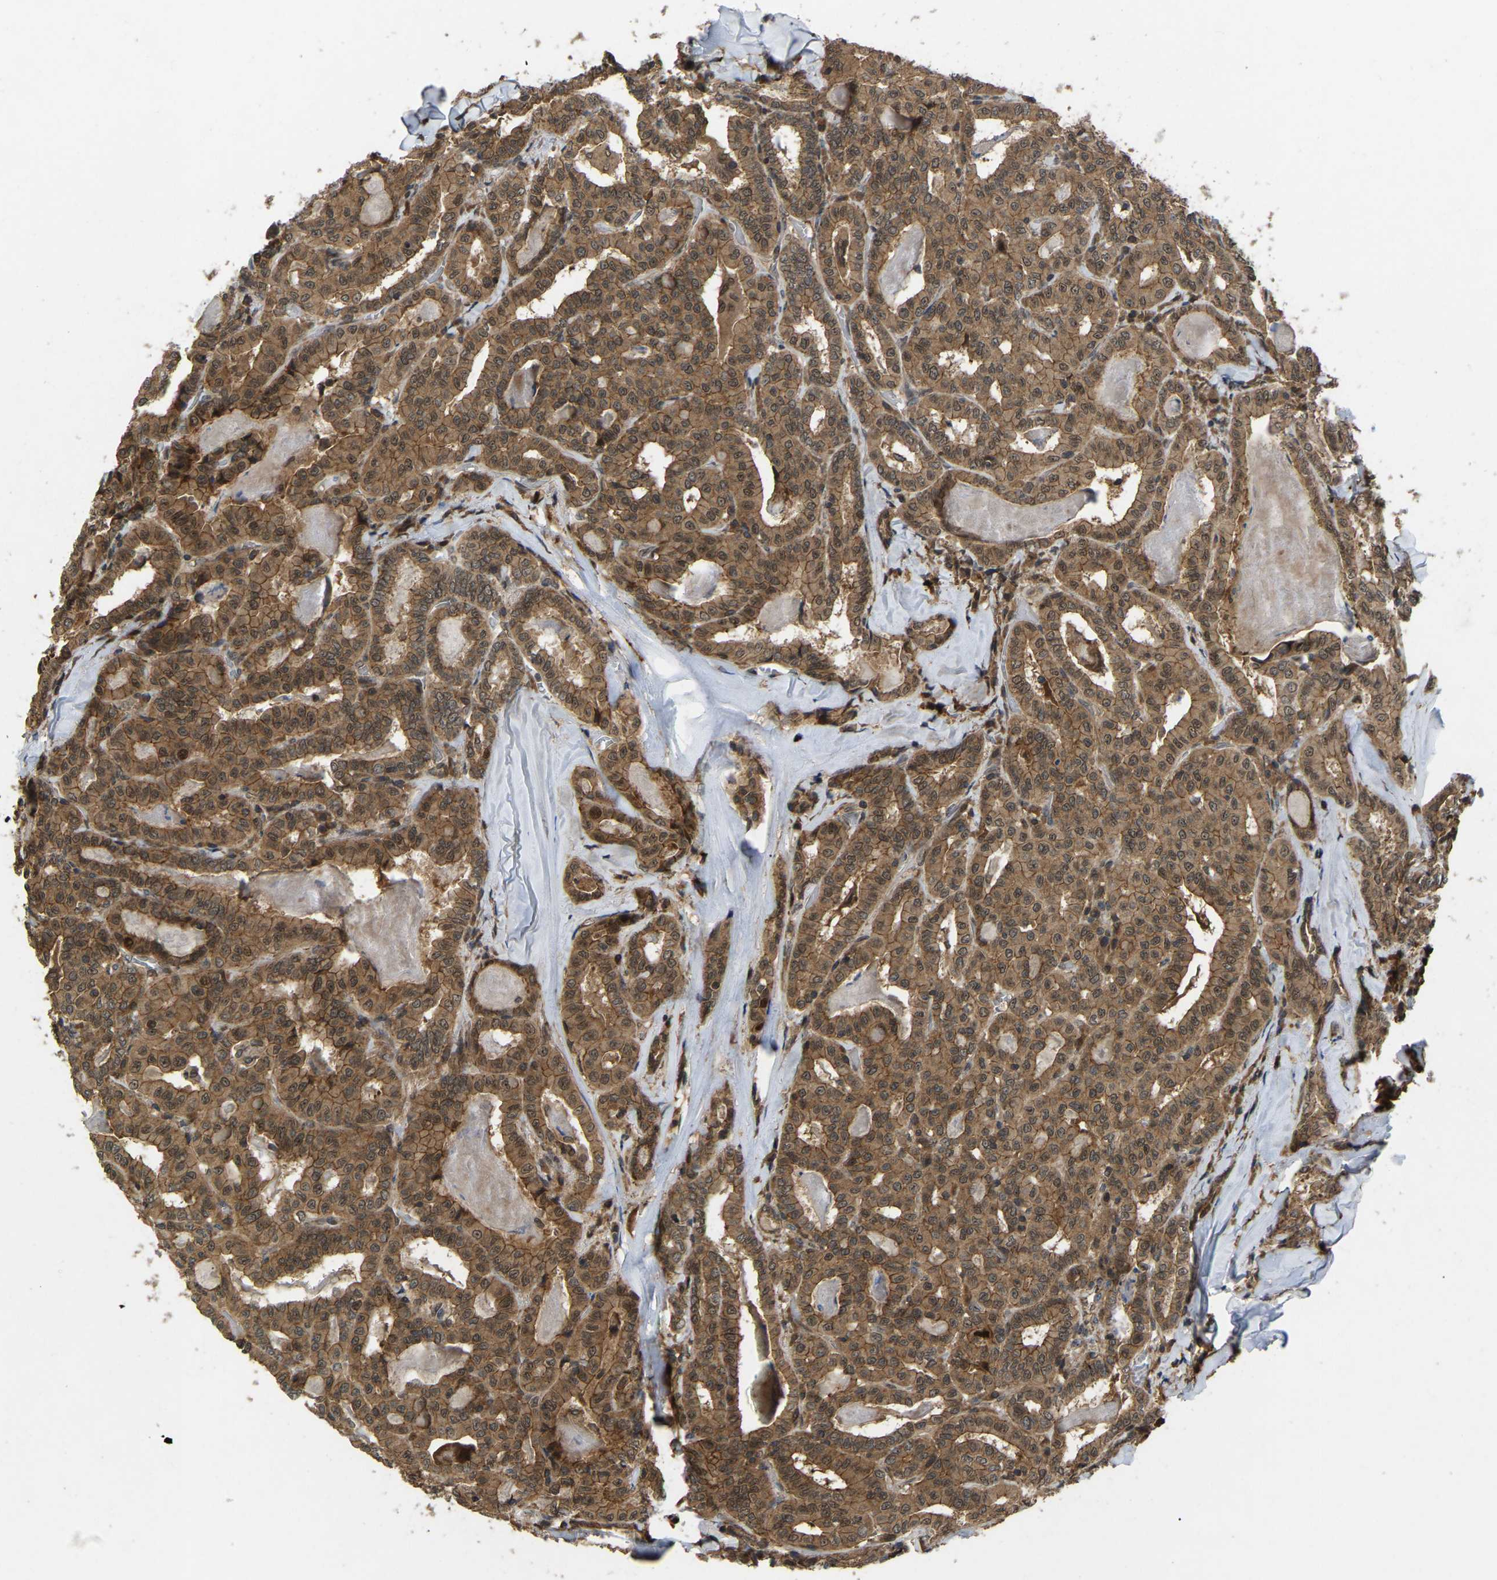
{"staining": {"intensity": "moderate", "quantity": ">75%", "location": "cytoplasmic/membranous,nuclear"}, "tissue": "thyroid cancer", "cell_type": "Tumor cells", "image_type": "cancer", "snomed": [{"axis": "morphology", "description": "Papillary adenocarcinoma, NOS"}, {"axis": "topography", "description": "Thyroid gland"}], "caption": "Human papillary adenocarcinoma (thyroid) stained with a protein marker displays moderate staining in tumor cells.", "gene": "KIAA1549", "patient": {"sex": "female", "age": 42}}